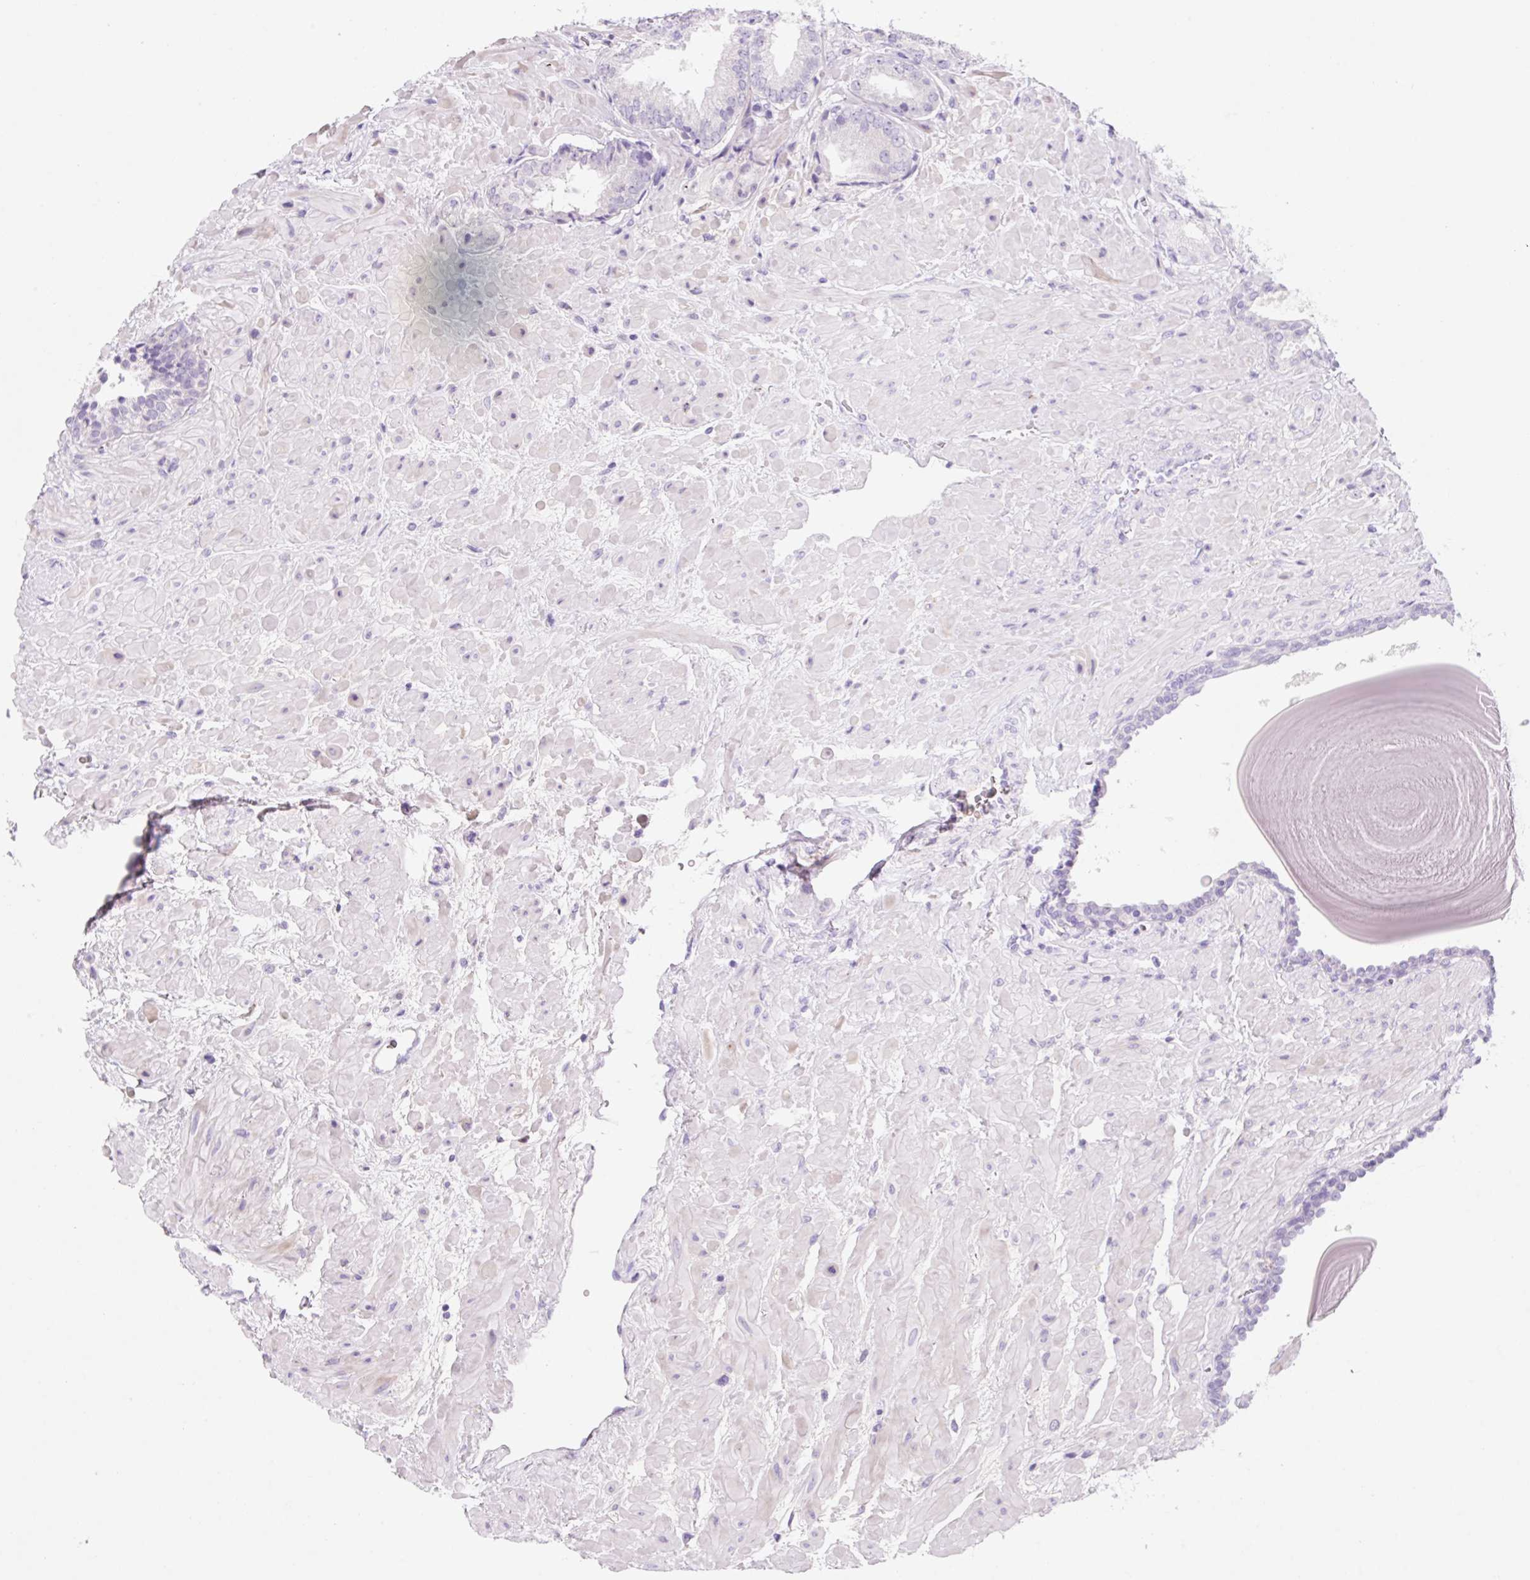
{"staining": {"intensity": "negative", "quantity": "none", "location": "none"}, "tissue": "prostate cancer", "cell_type": "Tumor cells", "image_type": "cancer", "snomed": [{"axis": "morphology", "description": "Adenocarcinoma, High grade"}, {"axis": "topography", "description": "Prostate"}], "caption": "Immunohistochemistry photomicrograph of neoplastic tissue: prostate cancer (adenocarcinoma (high-grade)) stained with DAB shows no significant protein expression in tumor cells.", "gene": "ZNF121", "patient": {"sex": "male", "age": 68}}